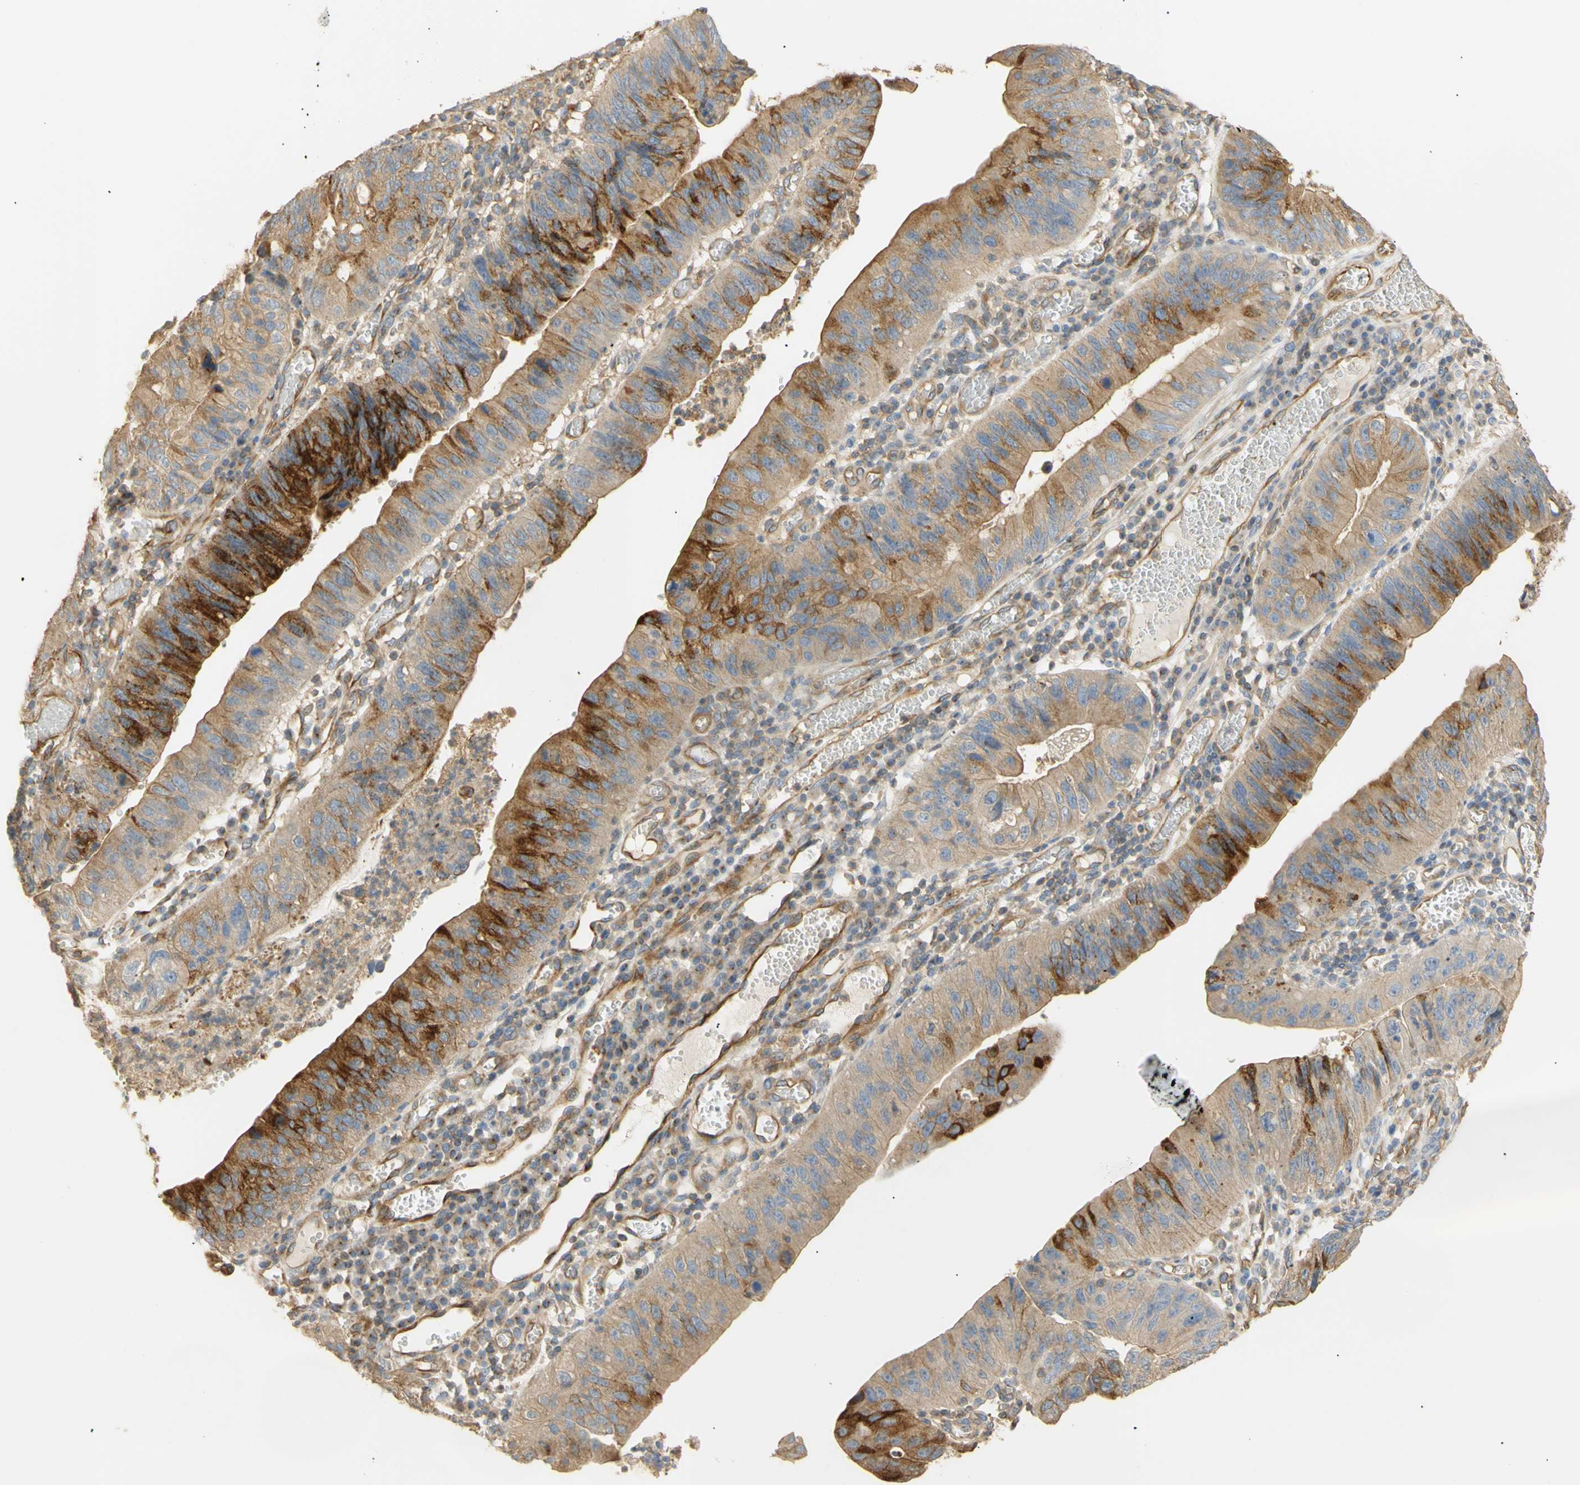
{"staining": {"intensity": "strong", "quantity": "25%-75%", "location": "cytoplasmic/membranous"}, "tissue": "stomach cancer", "cell_type": "Tumor cells", "image_type": "cancer", "snomed": [{"axis": "morphology", "description": "Adenocarcinoma, NOS"}, {"axis": "topography", "description": "Stomach"}], "caption": "A high amount of strong cytoplasmic/membranous positivity is seen in about 25%-75% of tumor cells in stomach adenocarcinoma tissue.", "gene": "KCNE4", "patient": {"sex": "male", "age": 59}}